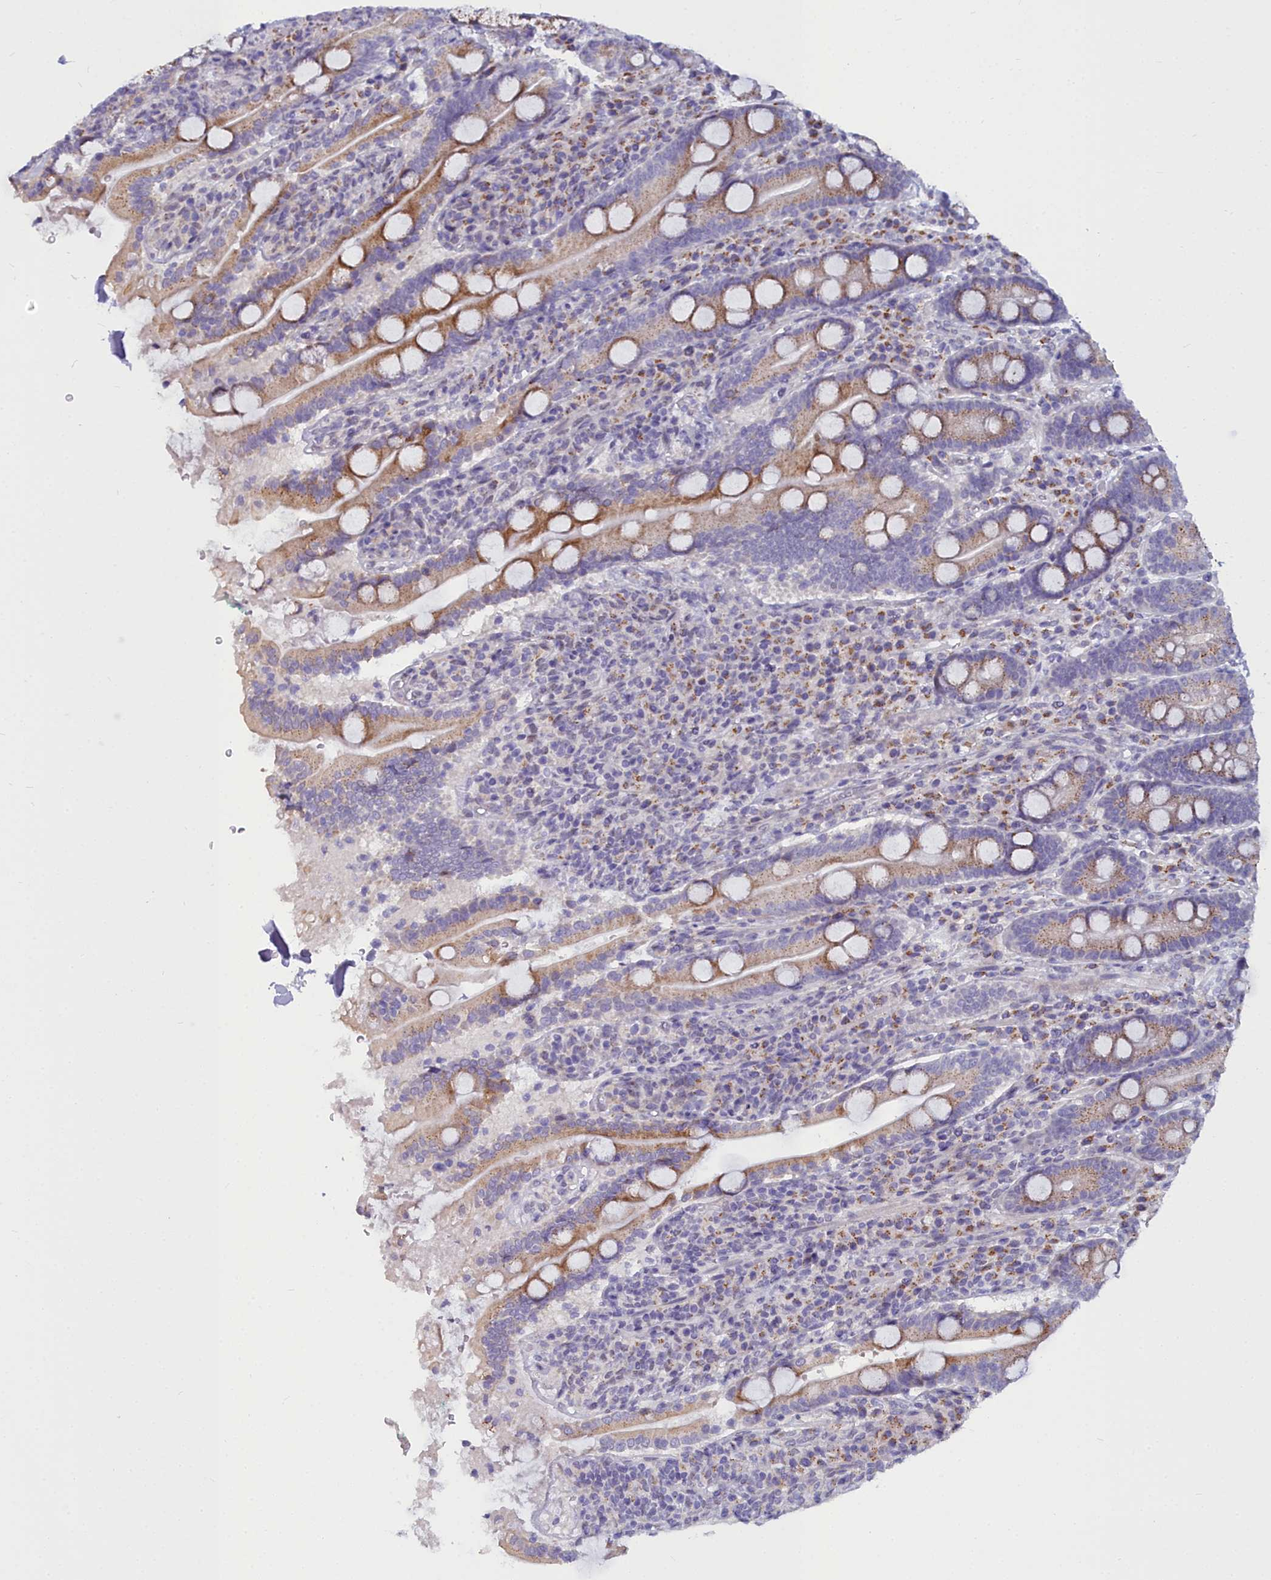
{"staining": {"intensity": "moderate", "quantity": "25%-75%", "location": "cytoplasmic/membranous"}, "tissue": "duodenum", "cell_type": "Glandular cells", "image_type": "normal", "snomed": [{"axis": "morphology", "description": "Normal tissue, NOS"}, {"axis": "topography", "description": "Duodenum"}], "caption": "Glandular cells demonstrate medium levels of moderate cytoplasmic/membranous expression in about 25%-75% of cells in normal duodenum.", "gene": "WDPCP", "patient": {"sex": "male", "age": 35}}